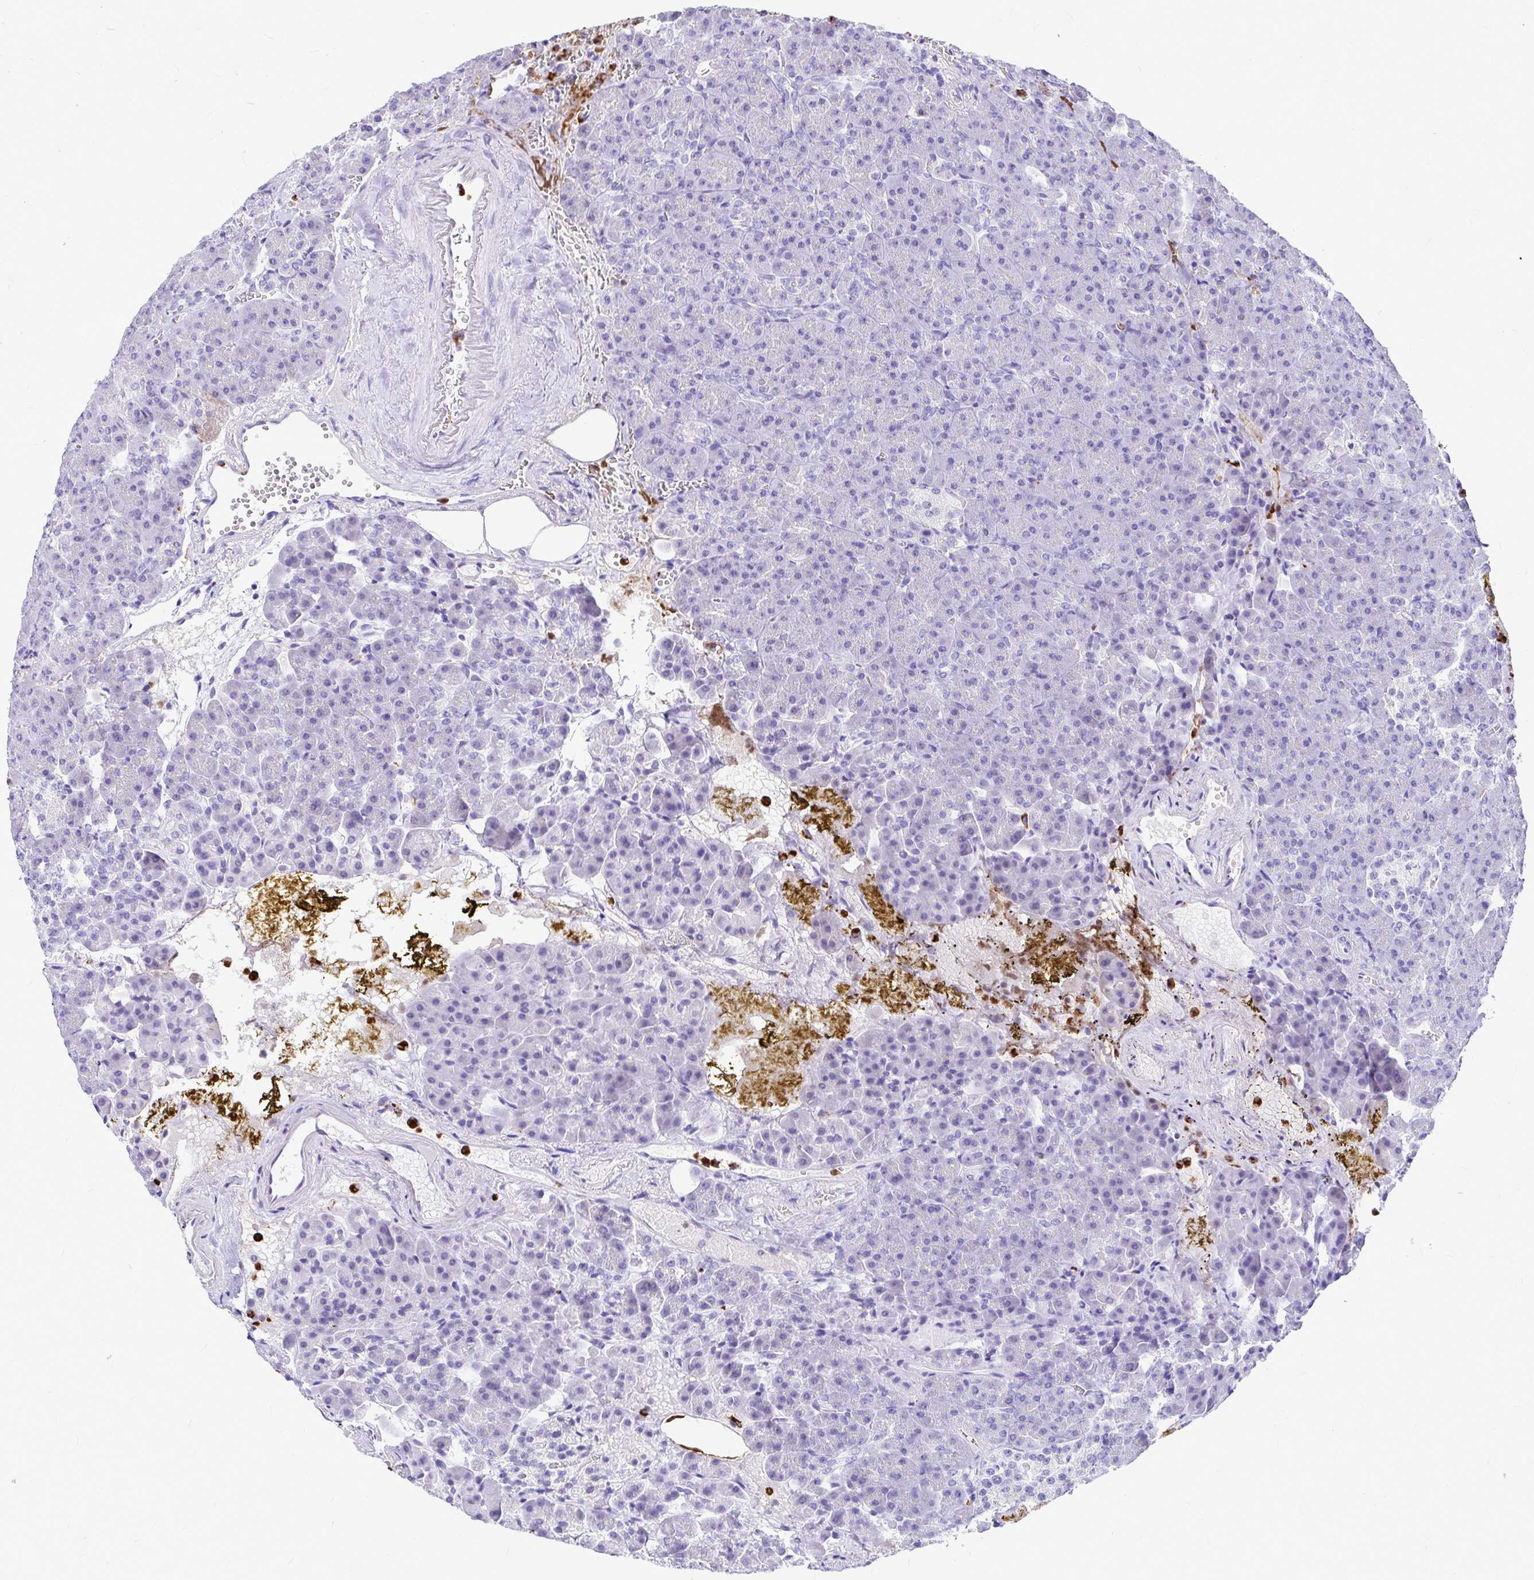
{"staining": {"intensity": "negative", "quantity": "none", "location": "none"}, "tissue": "pancreas", "cell_type": "Exocrine glandular cells", "image_type": "normal", "snomed": [{"axis": "morphology", "description": "Normal tissue, NOS"}, {"axis": "topography", "description": "Pancreas"}], "caption": "The image exhibits no staining of exocrine glandular cells in normal pancreas.", "gene": "CLEC1B", "patient": {"sex": "female", "age": 74}}